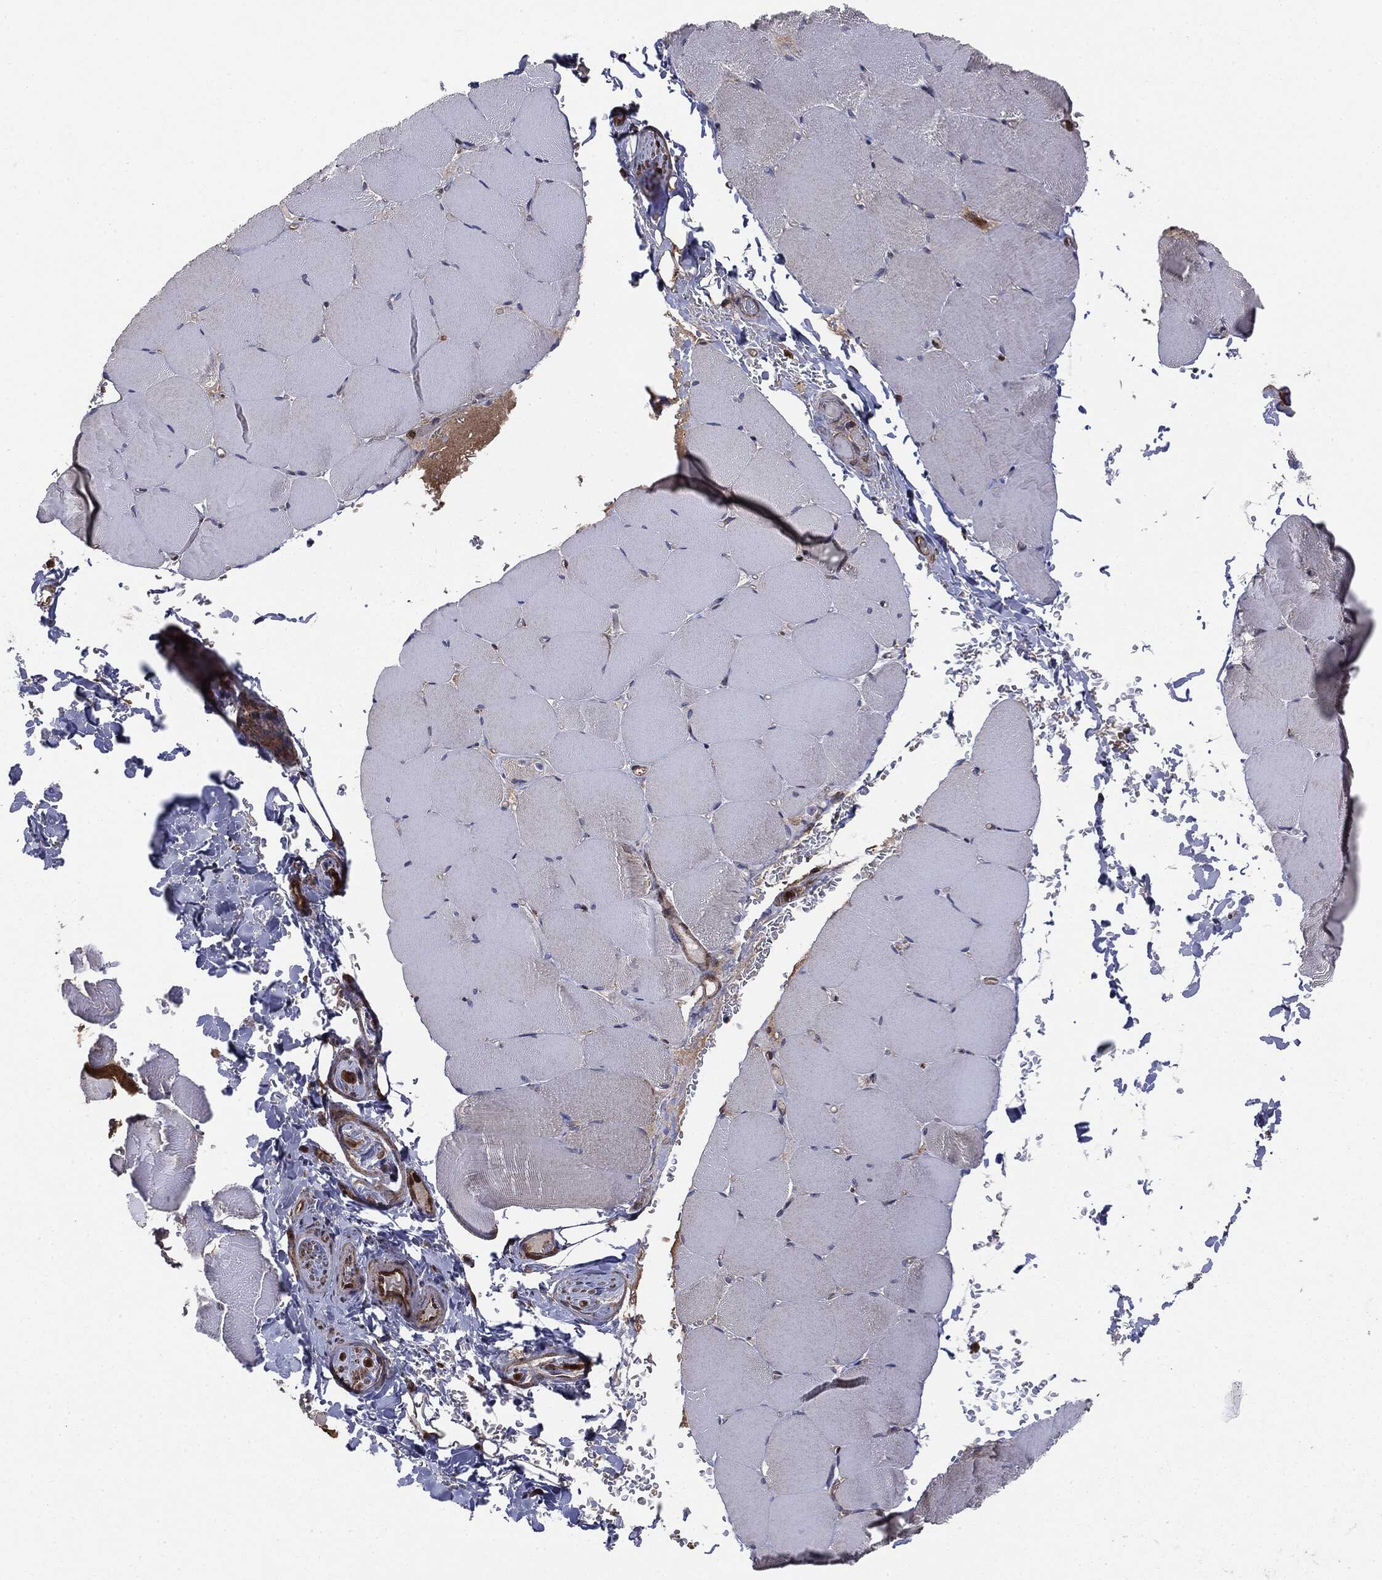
{"staining": {"intensity": "weak", "quantity": "<25%", "location": "cytoplasmic/membranous"}, "tissue": "skeletal muscle", "cell_type": "Myocytes", "image_type": "normal", "snomed": [{"axis": "morphology", "description": "Normal tissue, NOS"}, {"axis": "topography", "description": "Skeletal muscle"}], "caption": "This is an IHC micrograph of benign human skeletal muscle. There is no positivity in myocytes.", "gene": "NME1", "patient": {"sex": "female", "age": 37}}